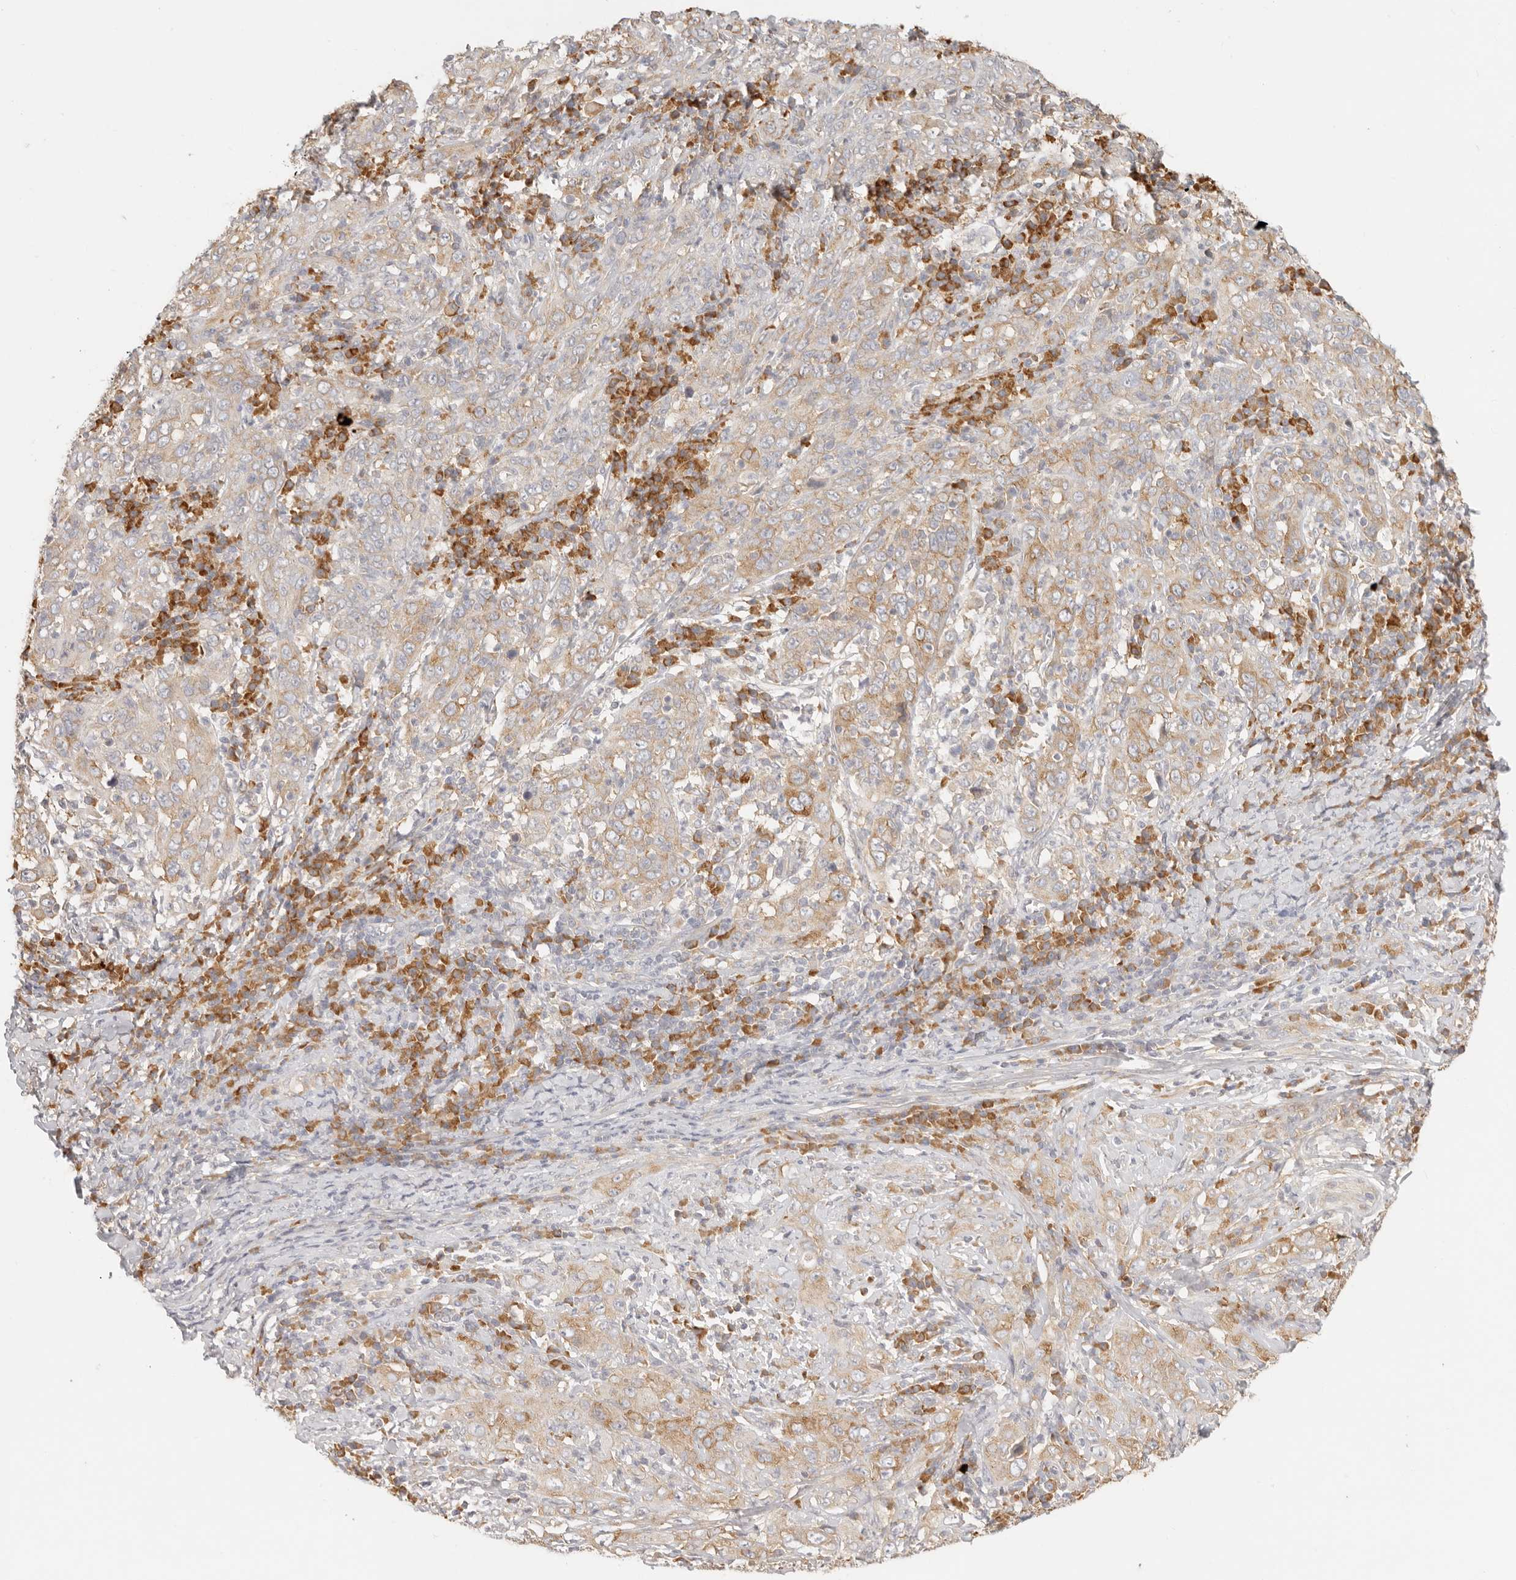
{"staining": {"intensity": "weak", "quantity": "25%-75%", "location": "cytoplasmic/membranous"}, "tissue": "cervical cancer", "cell_type": "Tumor cells", "image_type": "cancer", "snomed": [{"axis": "morphology", "description": "Squamous cell carcinoma, NOS"}, {"axis": "topography", "description": "Cervix"}], "caption": "About 25%-75% of tumor cells in human cervical cancer (squamous cell carcinoma) demonstrate weak cytoplasmic/membranous protein staining as visualized by brown immunohistochemical staining.", "gene": "PABPC4", "patient": {"sex": "female", "age": 46}}